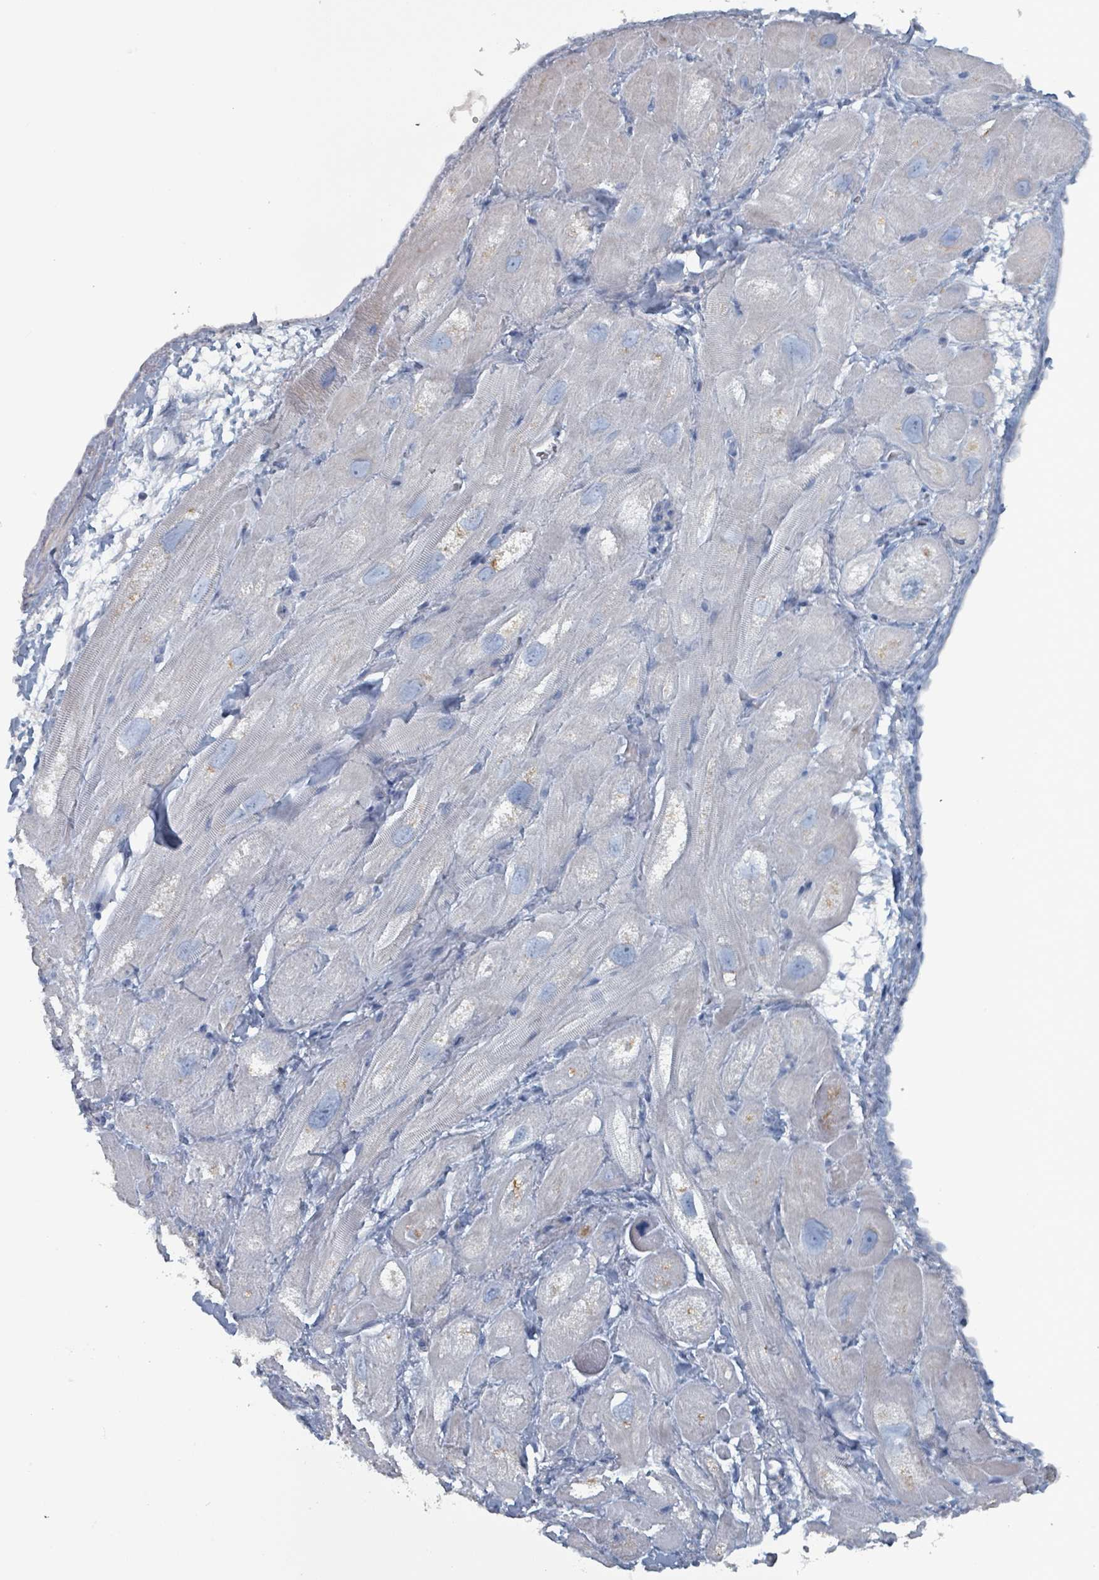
{"staining": {"intensity": "negative", "quantity": "none", "location": "none"}, "tissue": "heart muscle", "cell_type": "Cardiomyocytes", "image_type": "normal", "snomed": [{"axis": "morphology", "description": "Normal tissue, NOS"}, {"axis": "topography", "description": "Heart"}], "caption": "This is an immunohistochemistry (IHC) micrograph of unremarkable heart muscle. There is no positivity in cardiomyocytes.", "gene": "HEATR5A", "patient": {"sex": "male", "age": 49}}